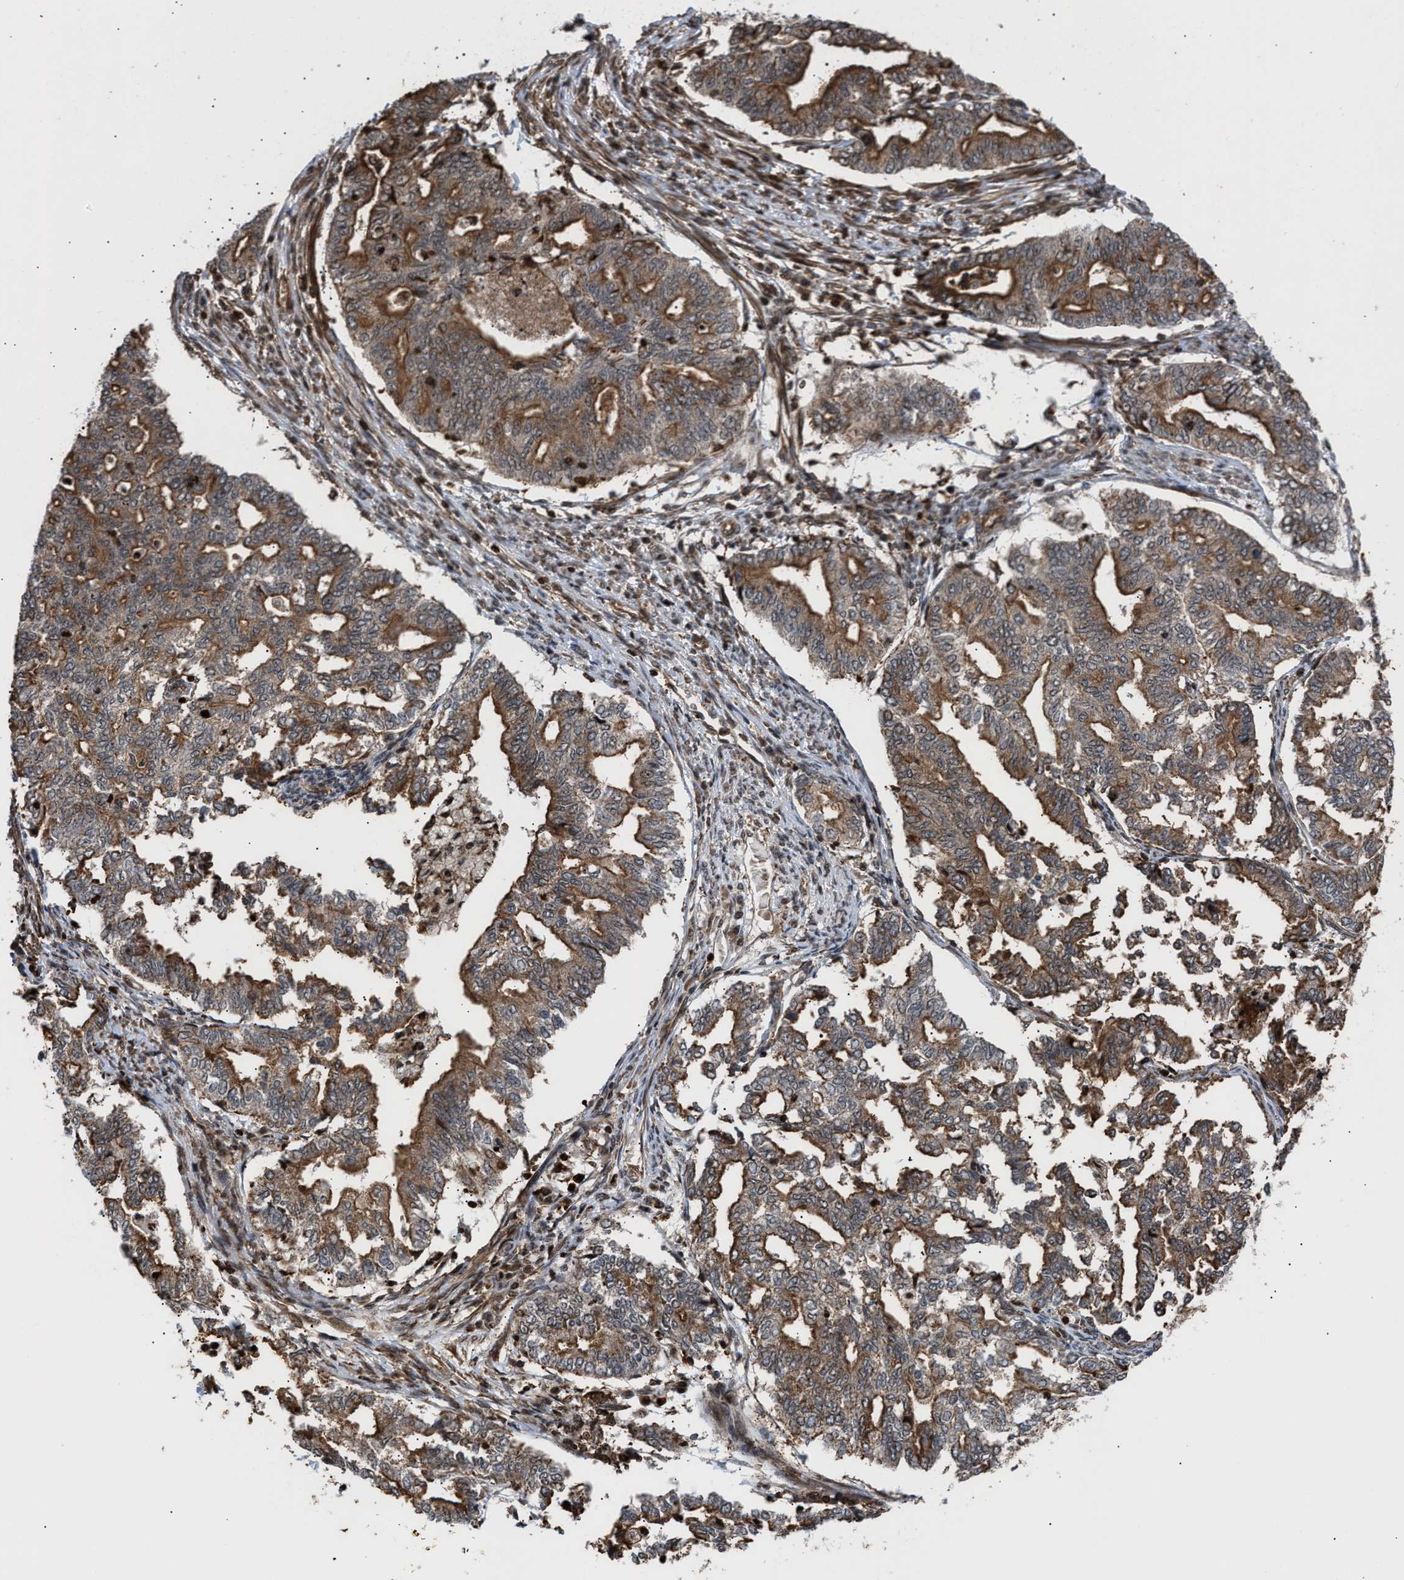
{"staining": {"intensity": "strong", "quantity": ">75%", "location": "cytoplasmic/membranous"}, "tissue": "endometrial cancer", "cell_type": "Tumor cells", "image_type": "cancer", "snomed": [{"axis": "morphology", "description": "Adenocarcinoma, NOS"}, {"axis": "topography", "description": "Endometrium"}], "caption": "High-magnification brightfield microscopy of endometrial cancer (adenocarcinoma) stained with DAB (3,3'-diaminobenzidine) (brown) and counterstained with hematoxylin (blue). tumor cells exhibit strong cytoplasmic/membranous staining is appreciated in about>75% of cells.", "gene": "STAU2", "patient": {"sex": "female", "age": 79}}